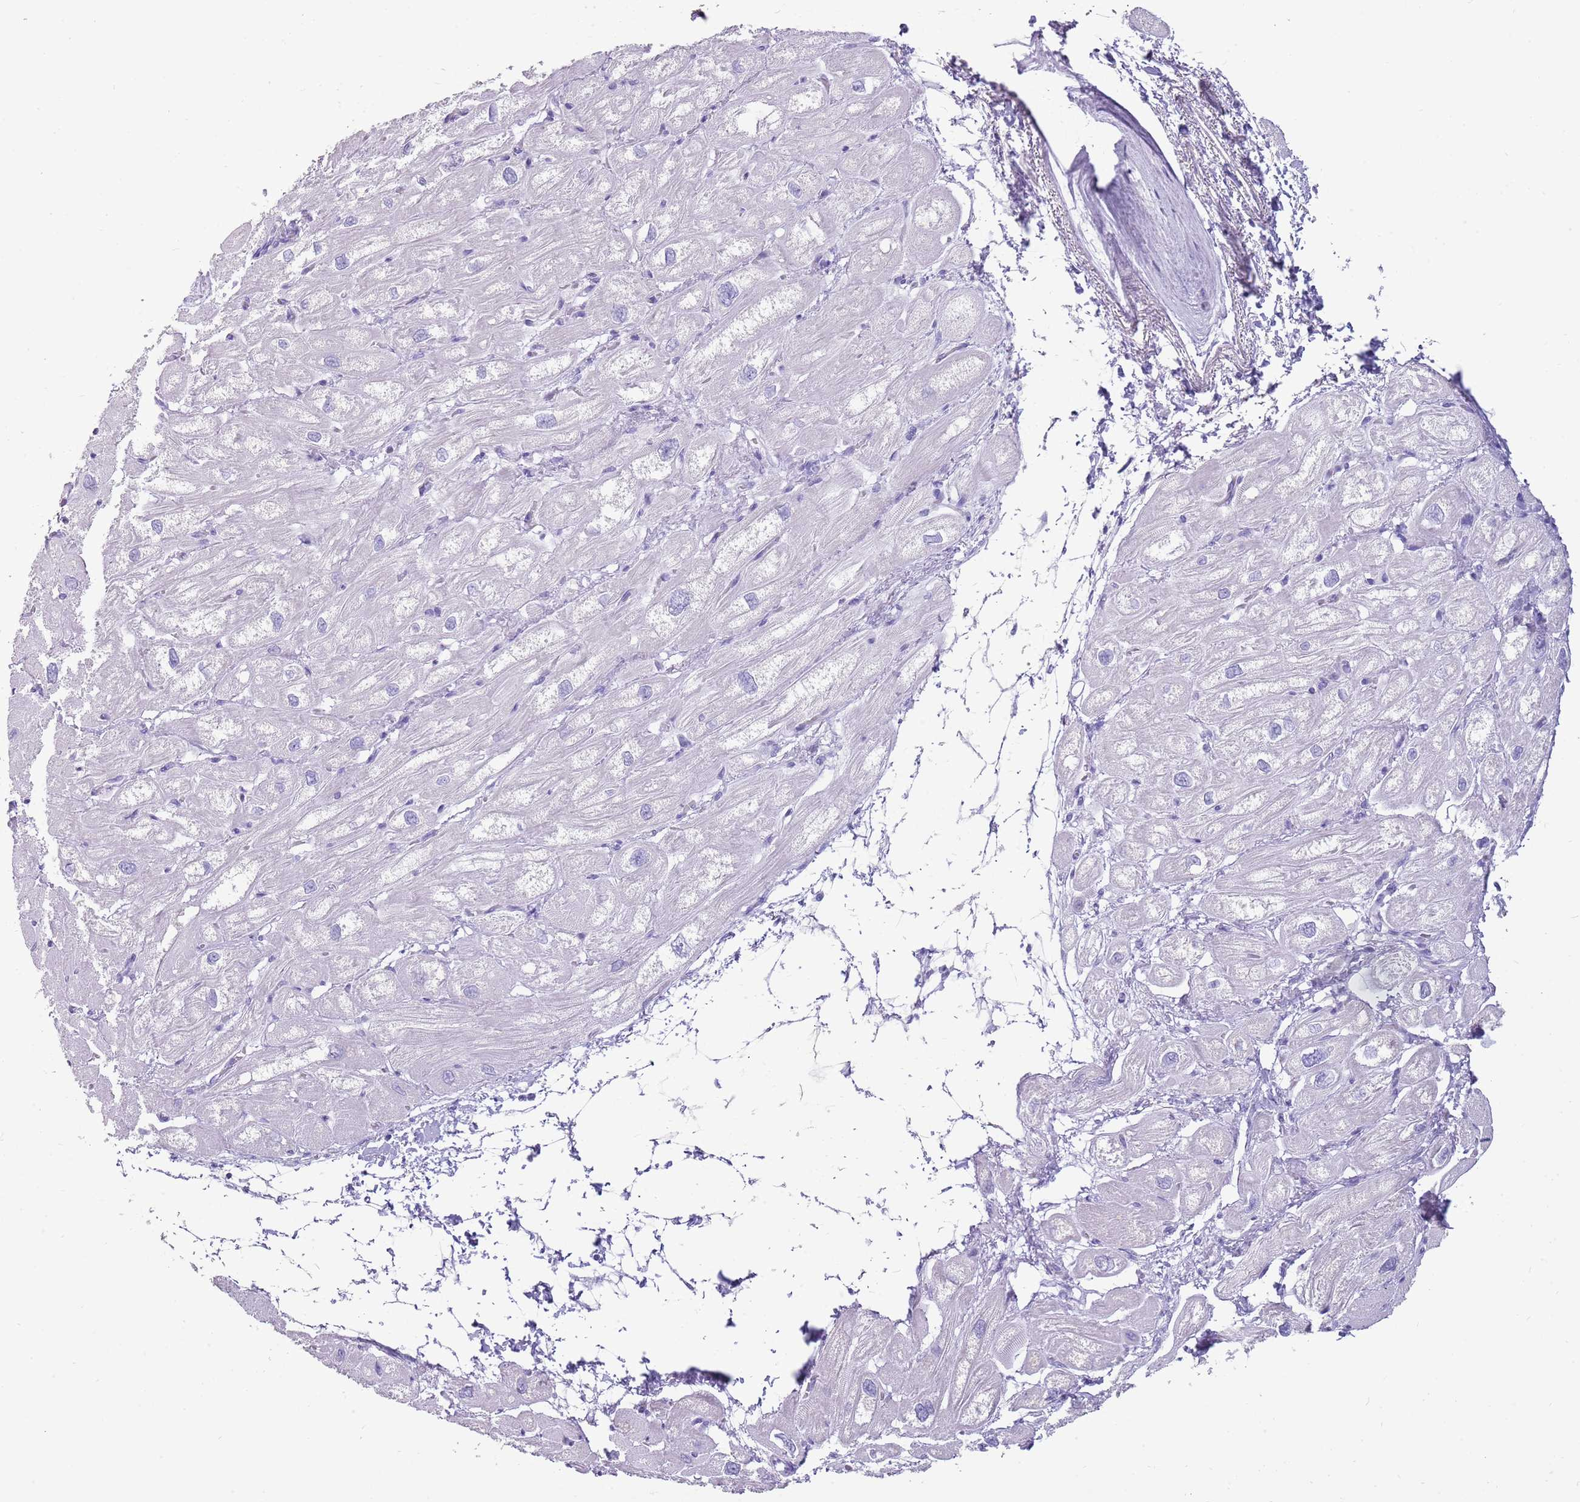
{"staining": {"intensity": "negative", "quantity": "none", "location": "none"}, "tissue": "heart muscle", "cell_type": "Cardiomyocytes", "image_type": "normal", "snomed": [{"axis": "morphology", "description": "Normal tissue, NOS"}, {"axis": "topography", "description": "Heart"}], "caption": "The IHC image has no significant positivity in cardiomyocytes of heart muscle. (Immunohistochemistry (ihc), brightfield microscopy, high magnification).", "gene": "ENSG00000271254", "patient": {"sex": "male", "age": 50}}